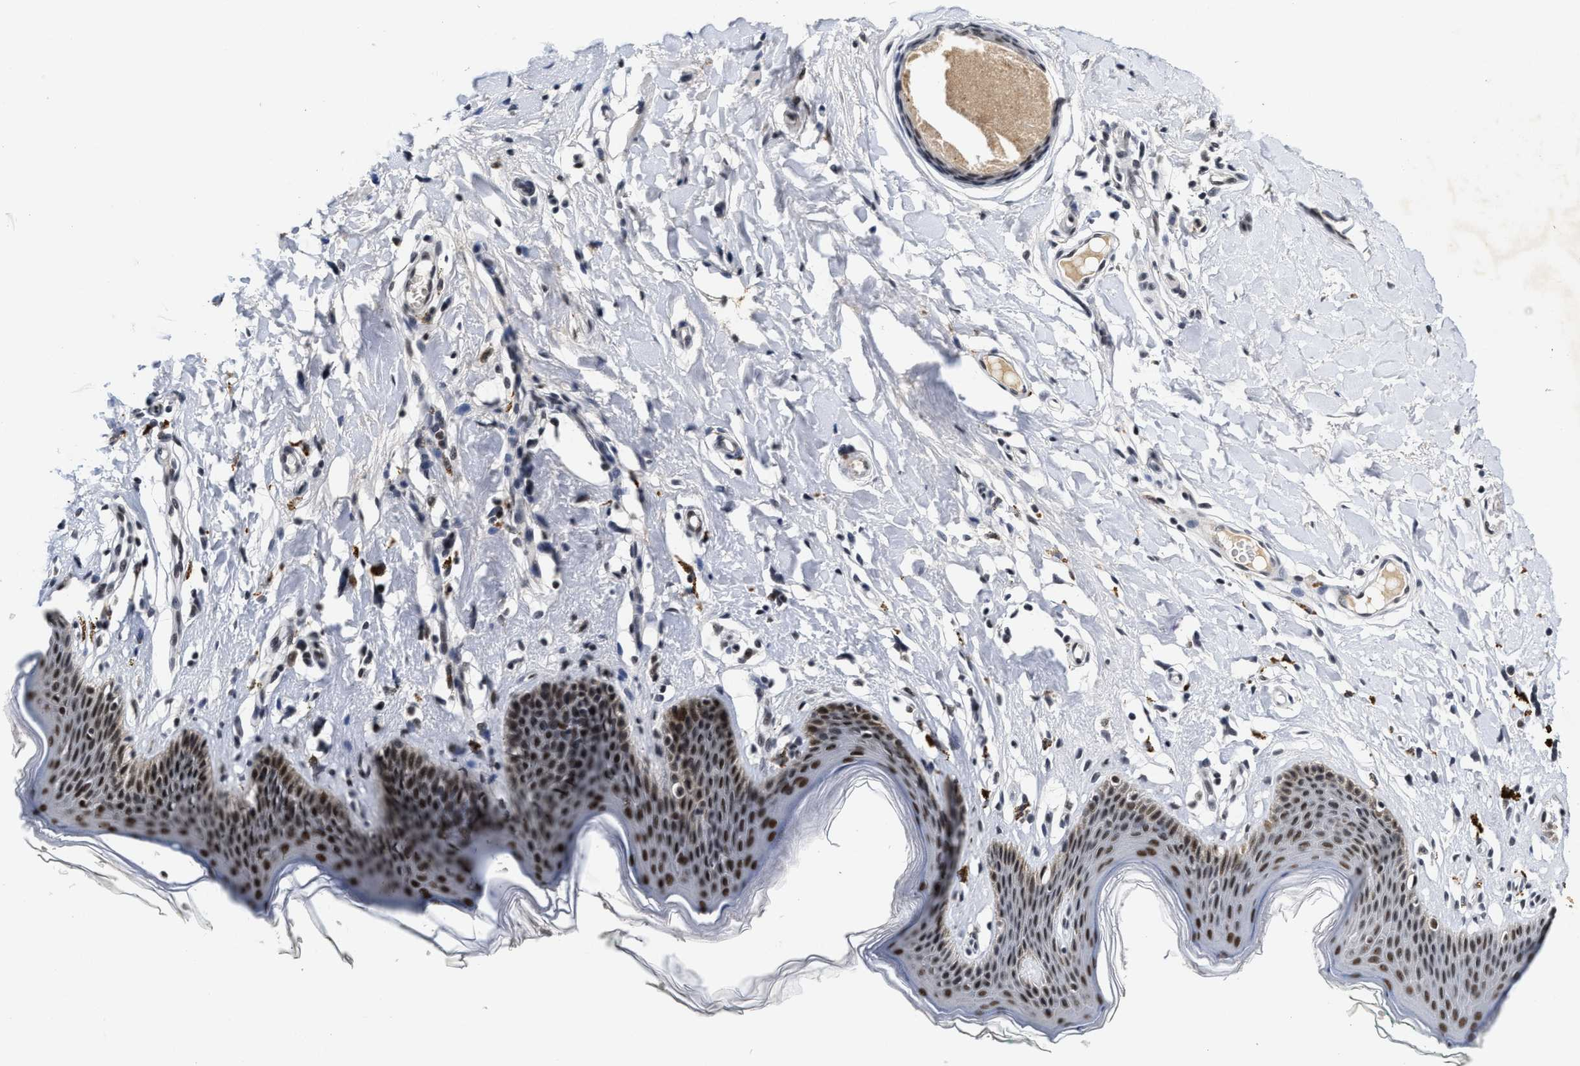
{"staining": {"intensity": "strong", "quantity": ">75%", "location": "nuclear"}, "tissue": "skin", "cell_type": "Epidermal cells", "image_type": "normal", "snomed": [{"axis": "morphology", "description": "Normal tissue, NOS"}, {"axis": "topography", "description": "Vulva"}], "caption": "Immunohistochemistry (IHC) micrograph of unremarkable skin: human skin stained using IHC exhibits high levels of strong protein expression localized specifically in the nuclear of epidermal cells, appearing as a nuclear brown color.", "gene": "INIP", "patient": {"sex": "female", "age": 66}}